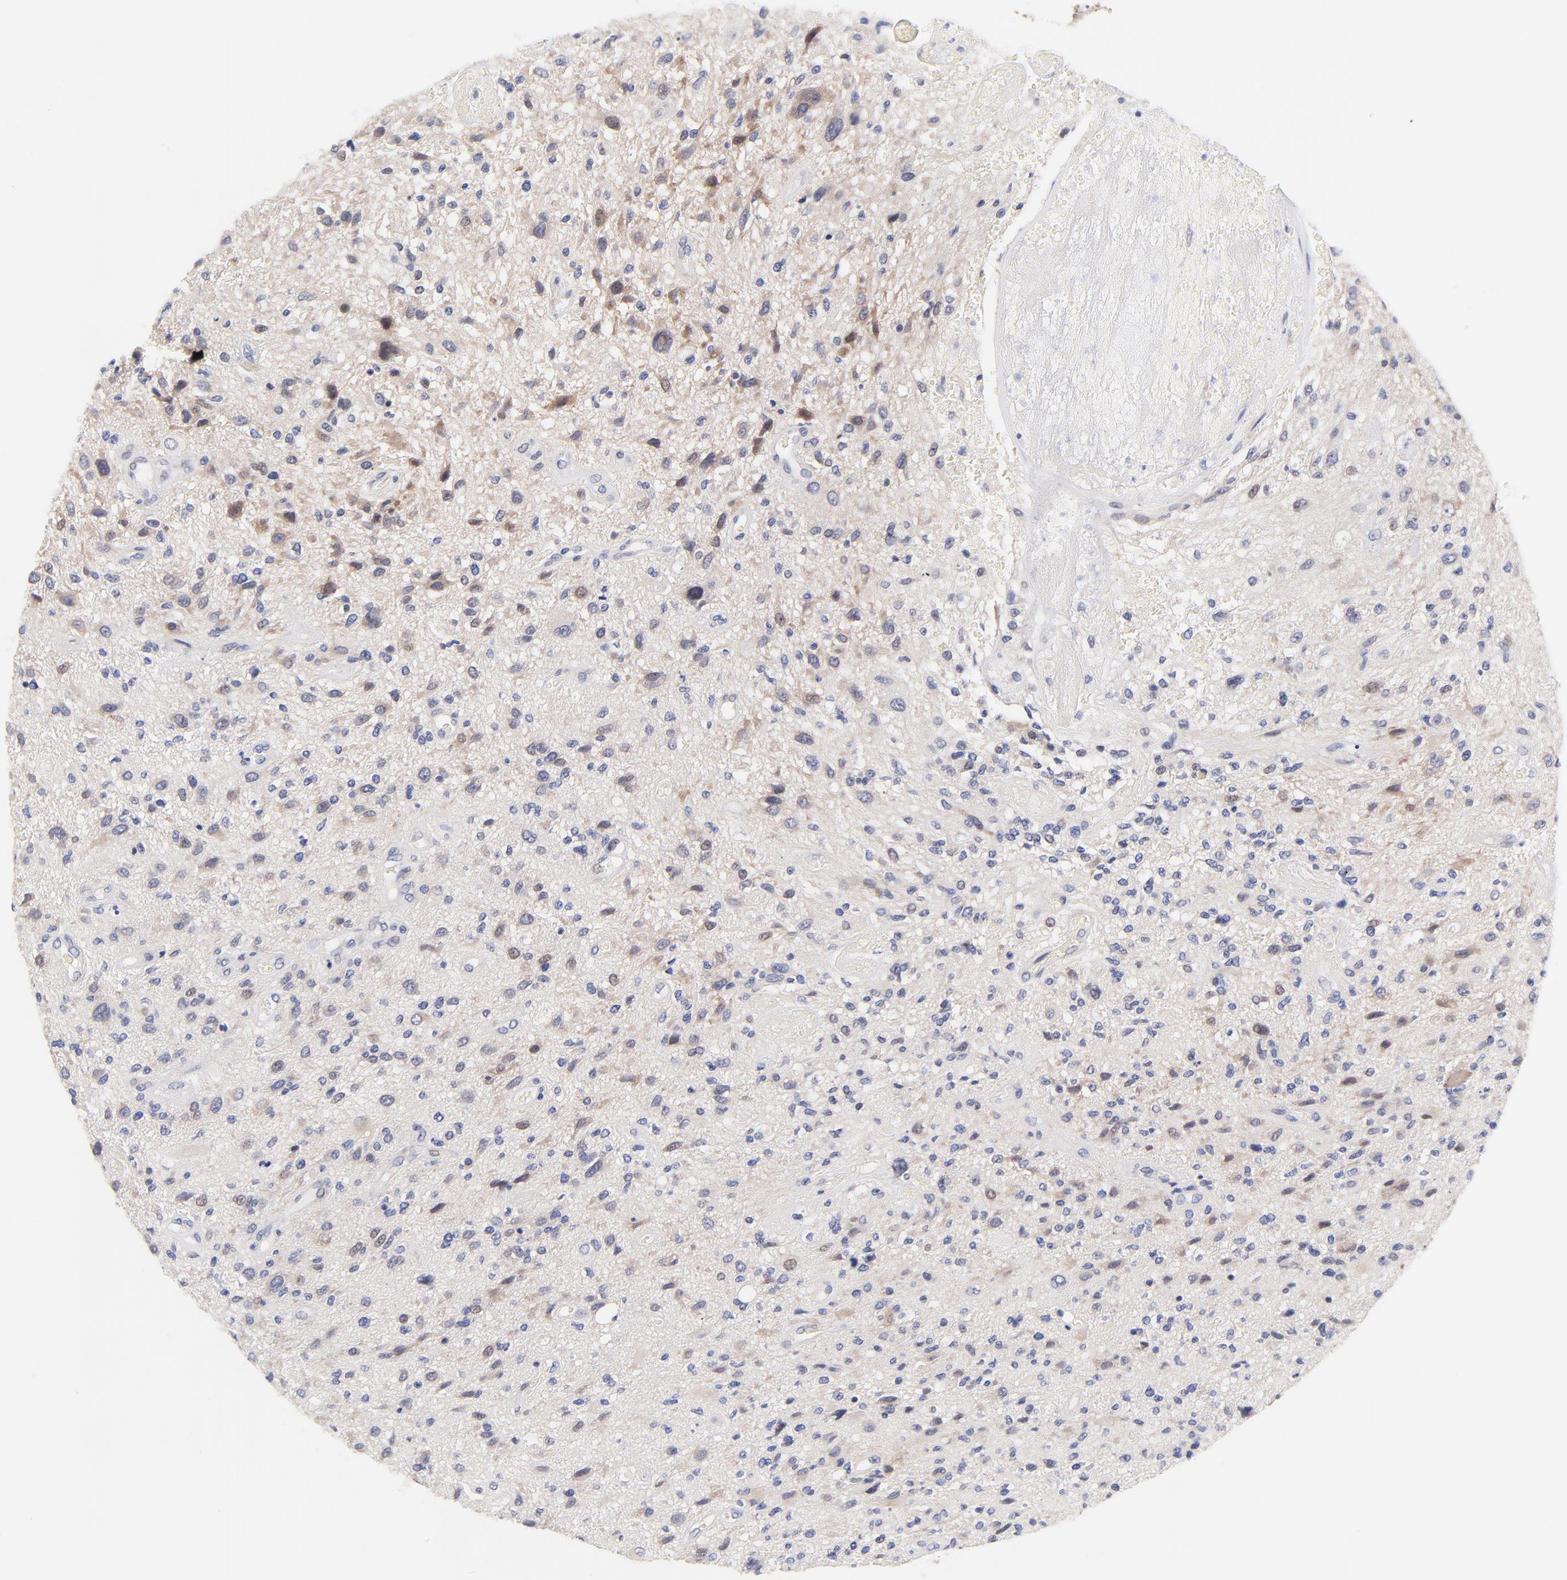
{"staining": {"intensity": "negative", "quantity": "none", "location": "none"}, "tissue": "glioma", "cell_type": "Tumor cells", "image_type": "cancer", "snomed": [{"axis": "morphology", "description": "Normal tissue, NOS"}, {"axis": "morphology", "description": "Glioma, malignant, High grade"}, {"axis": "topography", "description": "Cerebral cortex"}], "caption": "An image of human glioma is negative for staining in tumor cells. (Immunohistochemistry, brightfield microscopy, high magnification).", "gene": "AFF2", "patient": {"sex": "male", "age": 75}}